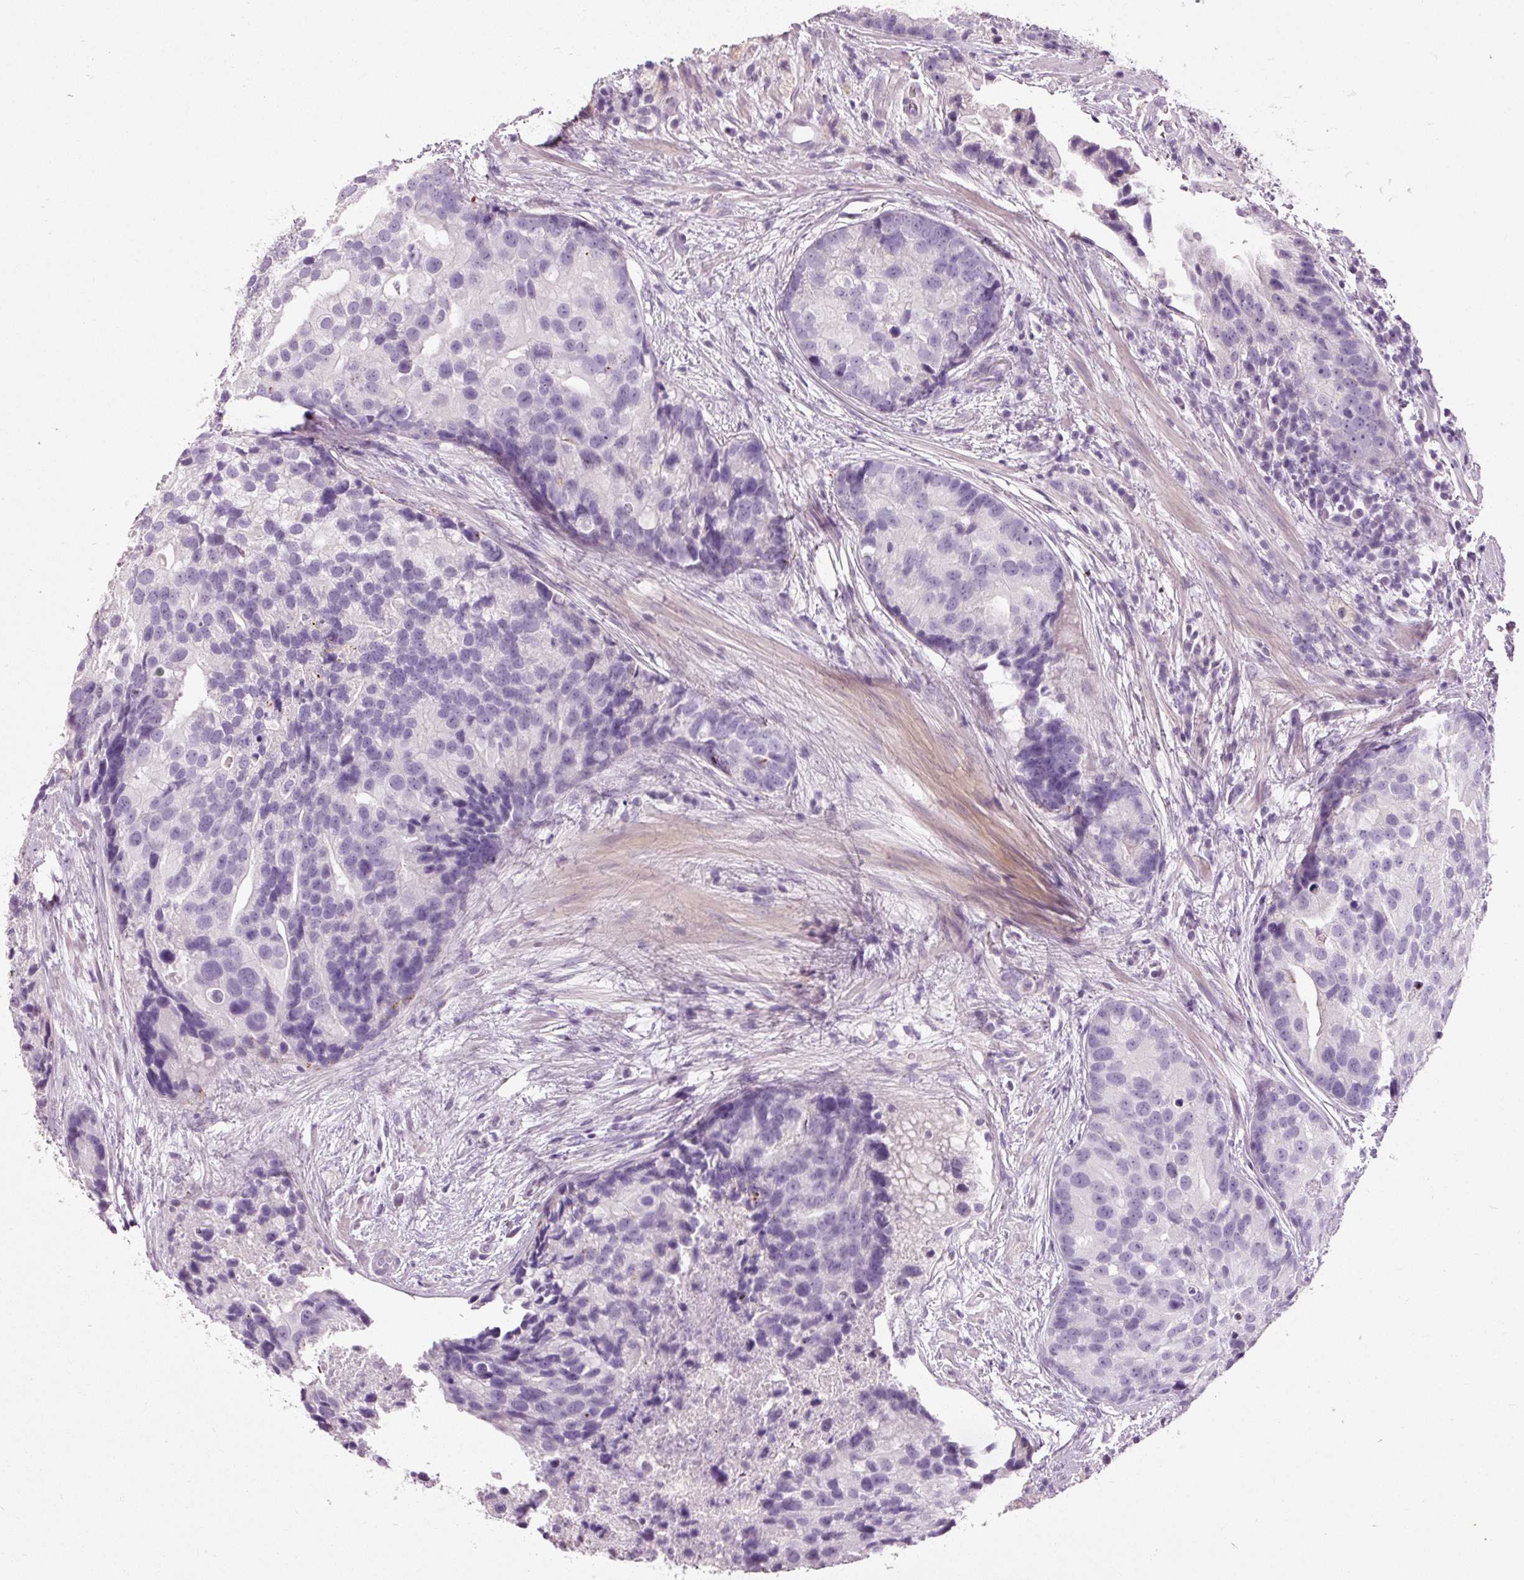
{"staining": {"intensity": "negative", "quantity": "none", "location": "none"}, "tissue": "prostate cancer", "cell_type": "Tumor cells", "image_type": "cancer", "snomed": [{"axis": "morphology", "description": "Adenocarcinoma, High grade"}, {"axis": "topography", "description": "Prostate"}], "caption": "There is no significant positivity in tumor cells of prostate cancer (high-grade adenocarcinoma). The staining was performed using DAB to visualize the protein expression in brown, while the nuclei were stained in blue with hematoxylin (Magnification: 20x).", "gene": "MUC5AC", "patient": {"sex": "male", "age": 62}}